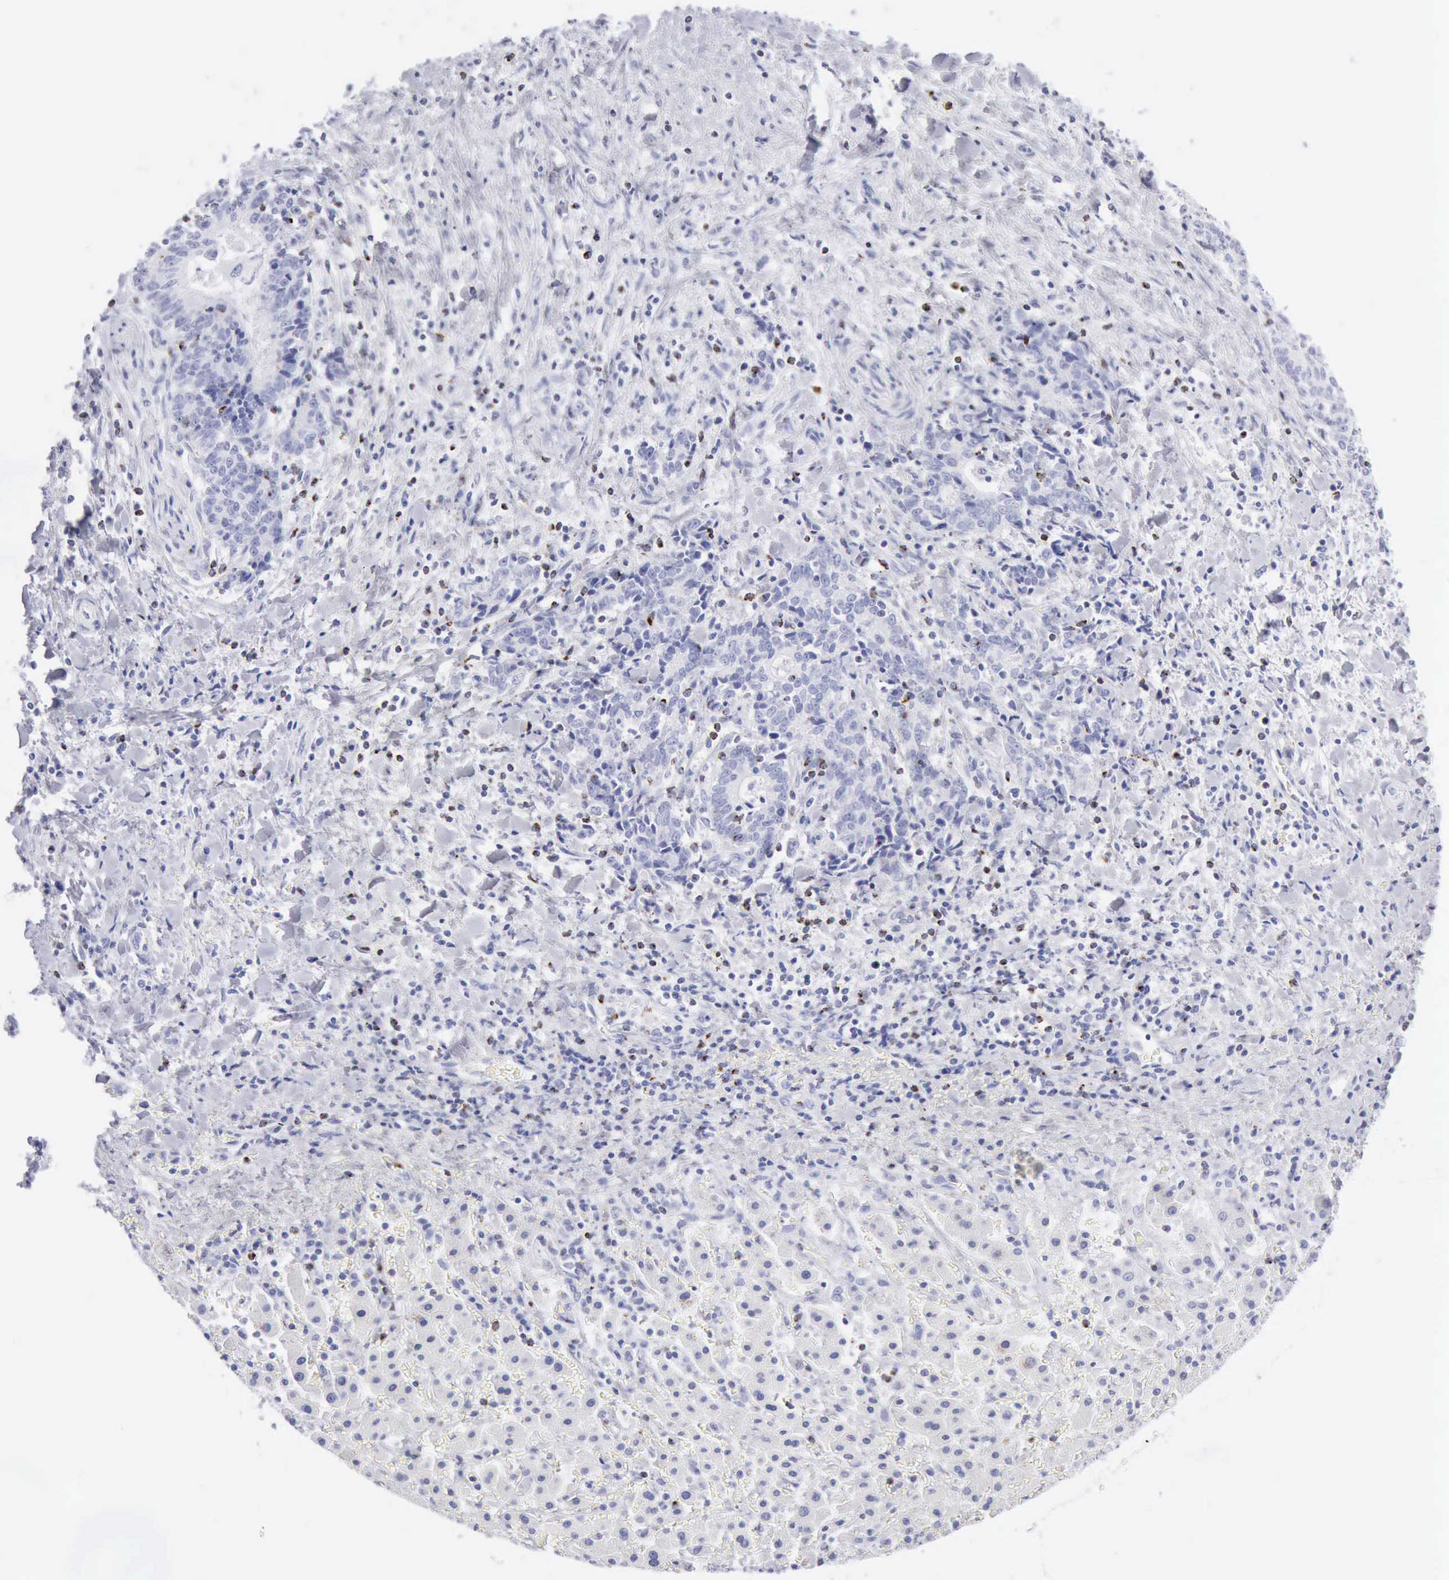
{"staining": {"intensity": "negative", "quantity": "none", "location": "none"}, "tissue": "liver cancer", "cell_type": "Tumor cells", "image_type": "cancer", "snomed": [{"axis": "morphology", "description": "Cholangiocarcinoma"}, {"axis": "topography", "description": "Liver"}], "caption": "This image is of liver cancer stained with immunohistochemistry to label a protein in brown with the nuclei are counter-stained blue. There is no staining in tumor cells.", "gene": "GZMB", "patient": {"sex": "male", "age": 57}}